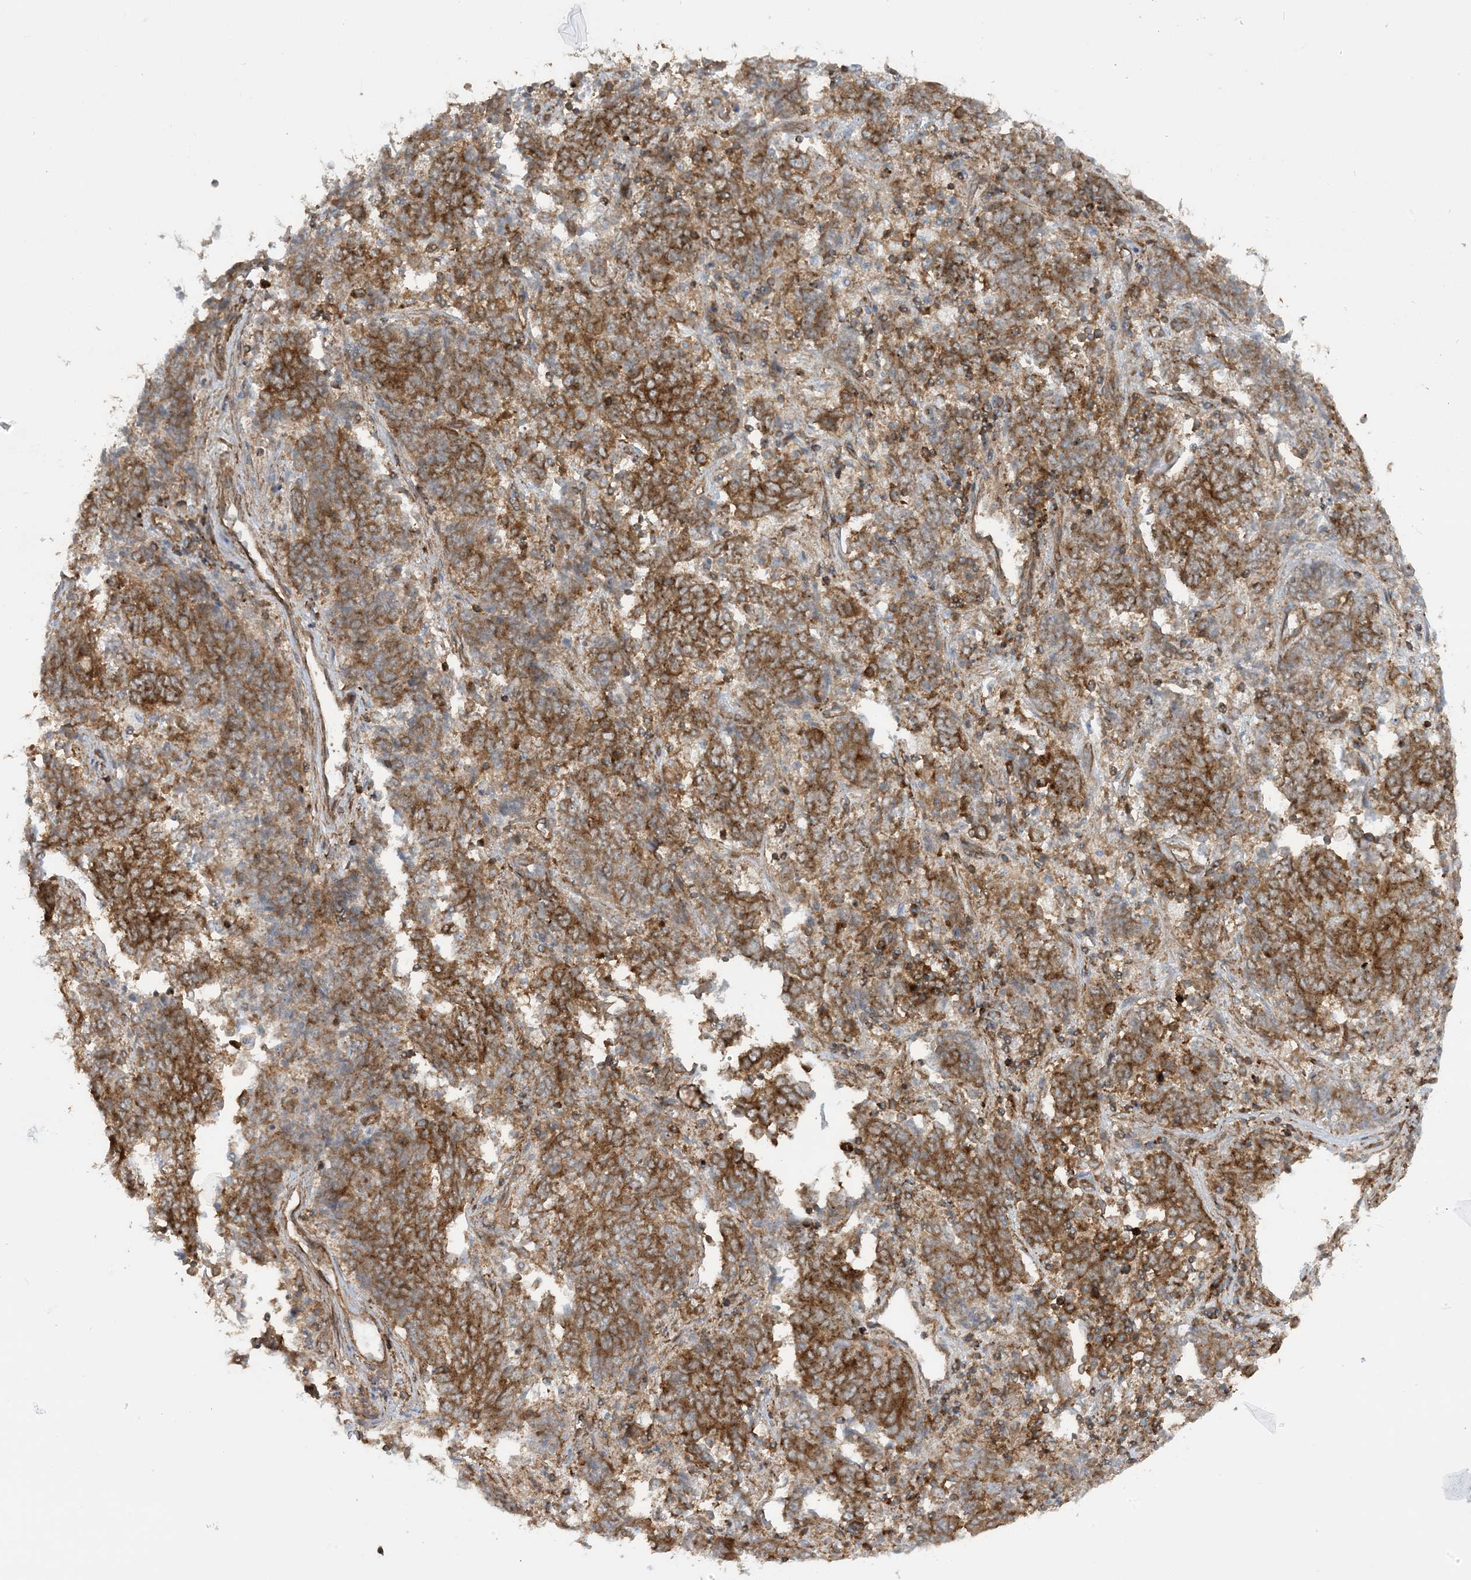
{"staining": {"intensity": "strong", "quantity": ">75%", "location": "cytoplasmic/membranous"}, "tissue": "endometrial cancer", "cell_type": "Tumor cells", "image_type": "cancer", "snomed": [{"axis": "morphology", "description": "Adenocarcinoma, NOS"}, {"axis": "topography", "description": "Endometrium"}], "caption": "Protein staining by IHC reveals strong cytoplasmic/membranous positivity in about >75% of tumor cells in endometrial cancer (adenocarcinoma).", "gene": "STAM2", "patient": {"sex": "female", "age": 80}}